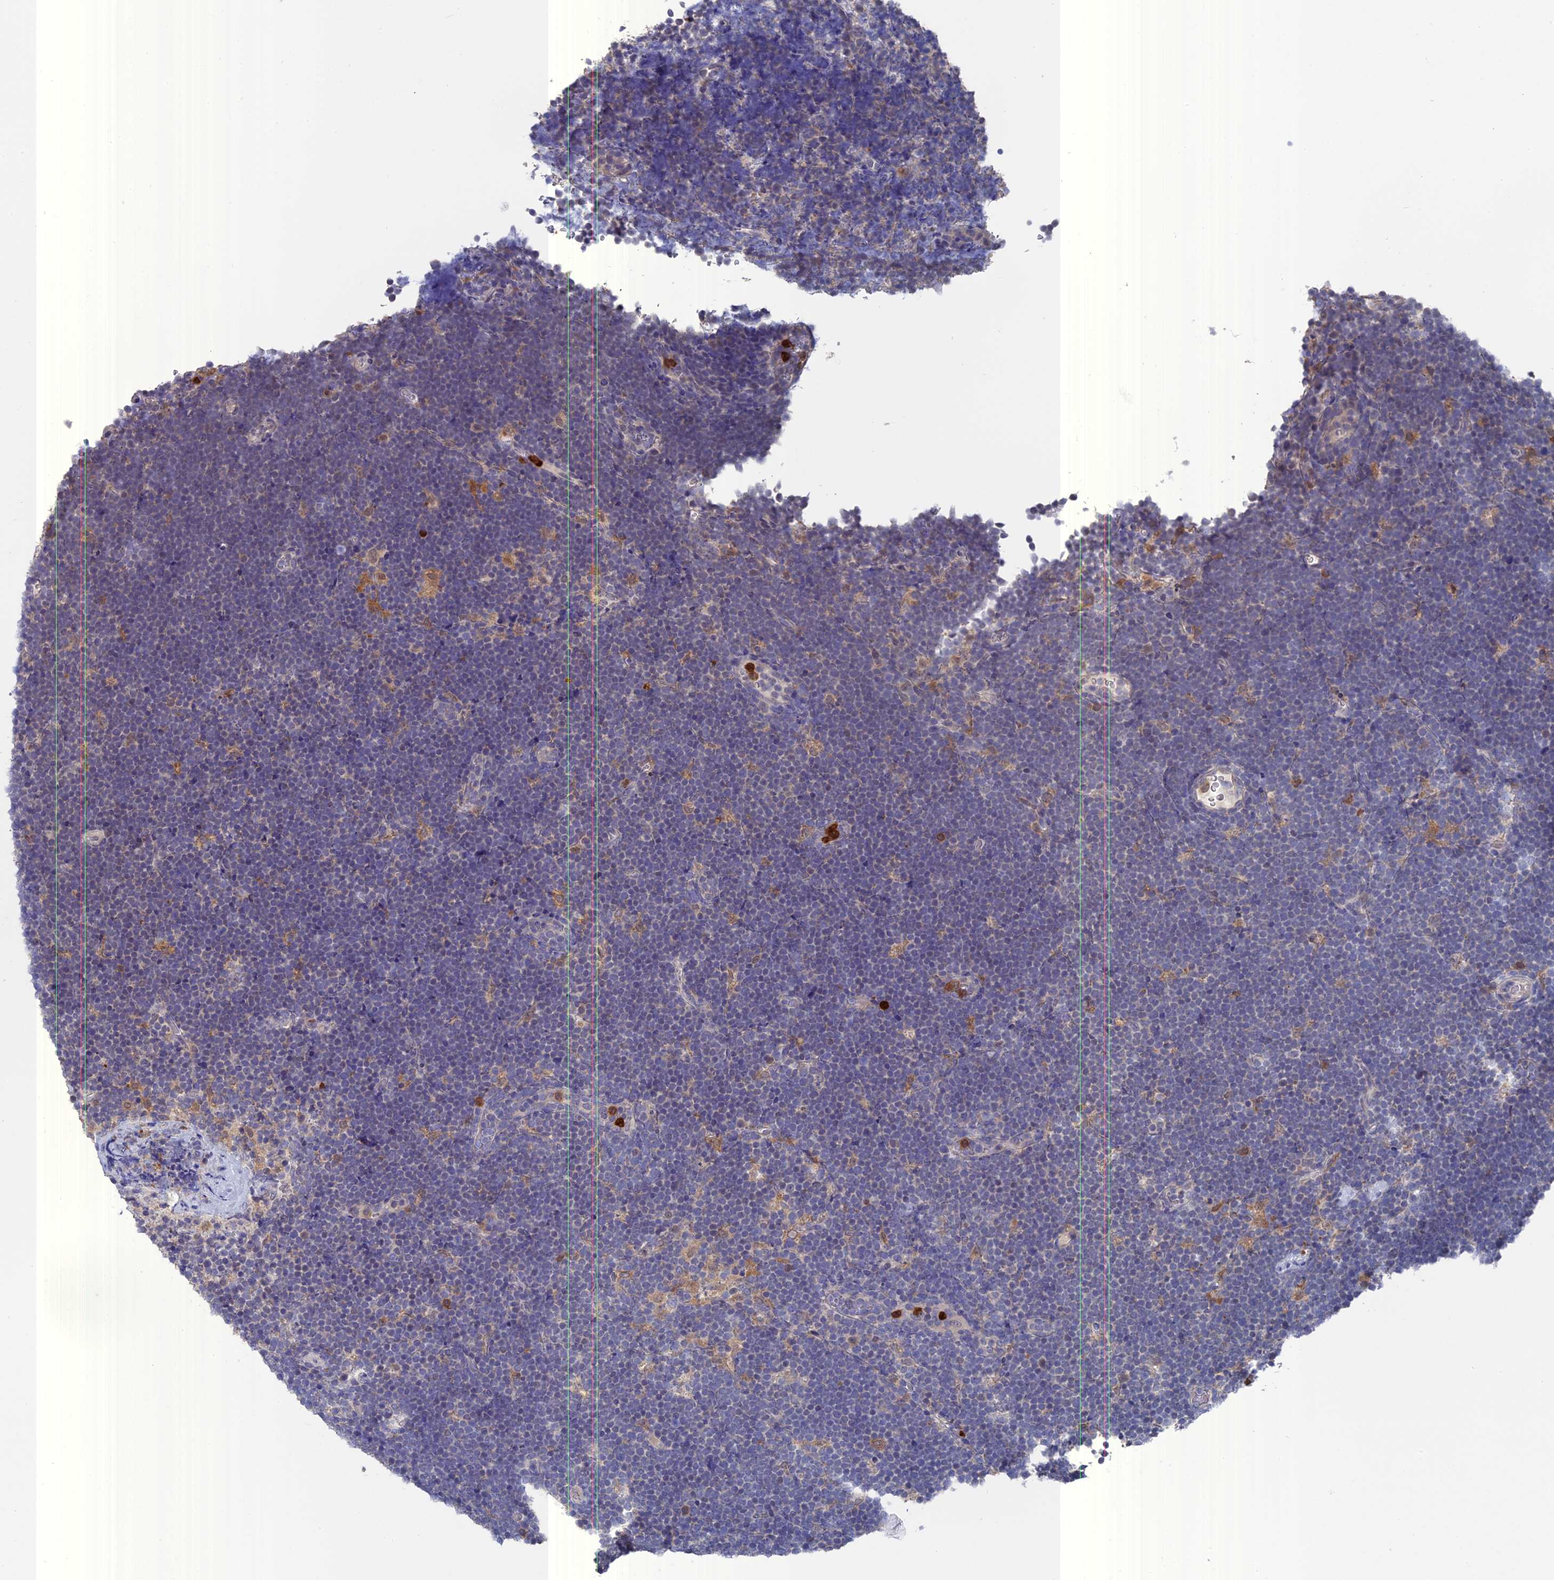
{"staining": {"intensity": "negative", "quantity": "none", "location": "none"}, "tissue": "lymphoma", "cell_type": "Tumor cells", "image_type": "cancer", "snomed": [{"axis": "morphology", "description": "Malignant lymphoma, non-Hodgkin's type, High grade"}, {"axis": "topography", "description": "Lymph node"}], "caption": "A histopathology image of human high-grade malignant lymphoma, non-Hodgkin's type is negative for staining in tumor cells. Brightfield microscopy of immunohistochemistry (IHC) stained with DAB (brown) and hematoxylin (blue), captured at high magnification.", "gene": "NCF4", "patient": {"sex": "male", "age": 13}}